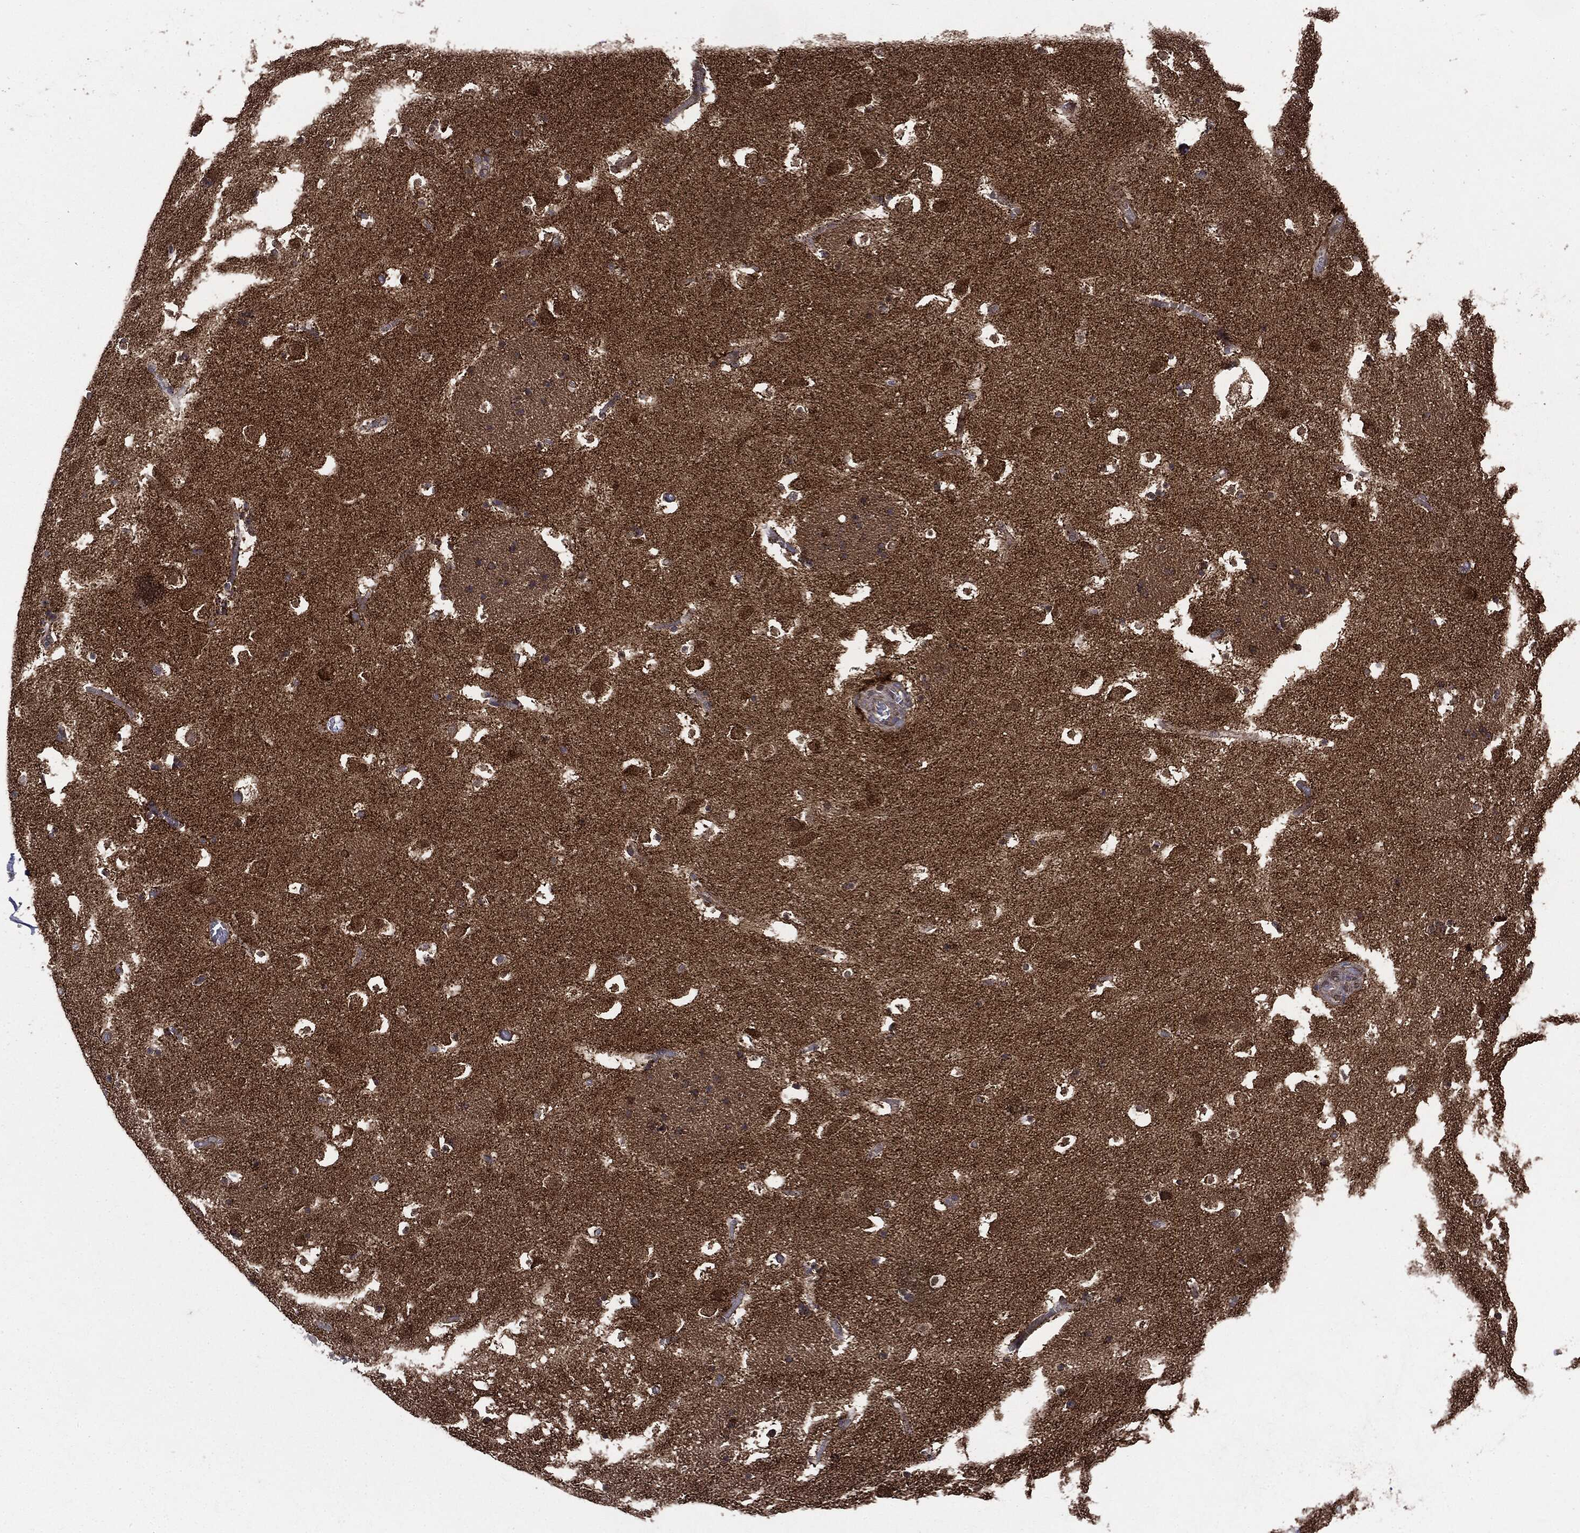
{"staining": {"intensity": "negative", "quantity": "none", "location": "none"}, "tissue": "caudate", "cell_type": "Glial cells", "image_type": "normal", "snomed": [{"axis": "morphology", "description": "Normal tissue, NOS"}, {"axis": "topography", "description": "Lateral ventricle wall"}], "caption": "DAB (3,3'-diaminobenzidine) immunohistochemical staining of unremarkable human caudate displays no significant staining in glial cells.", "gene": "PTPA", "patient": {"sex": "female", "age": 42}}